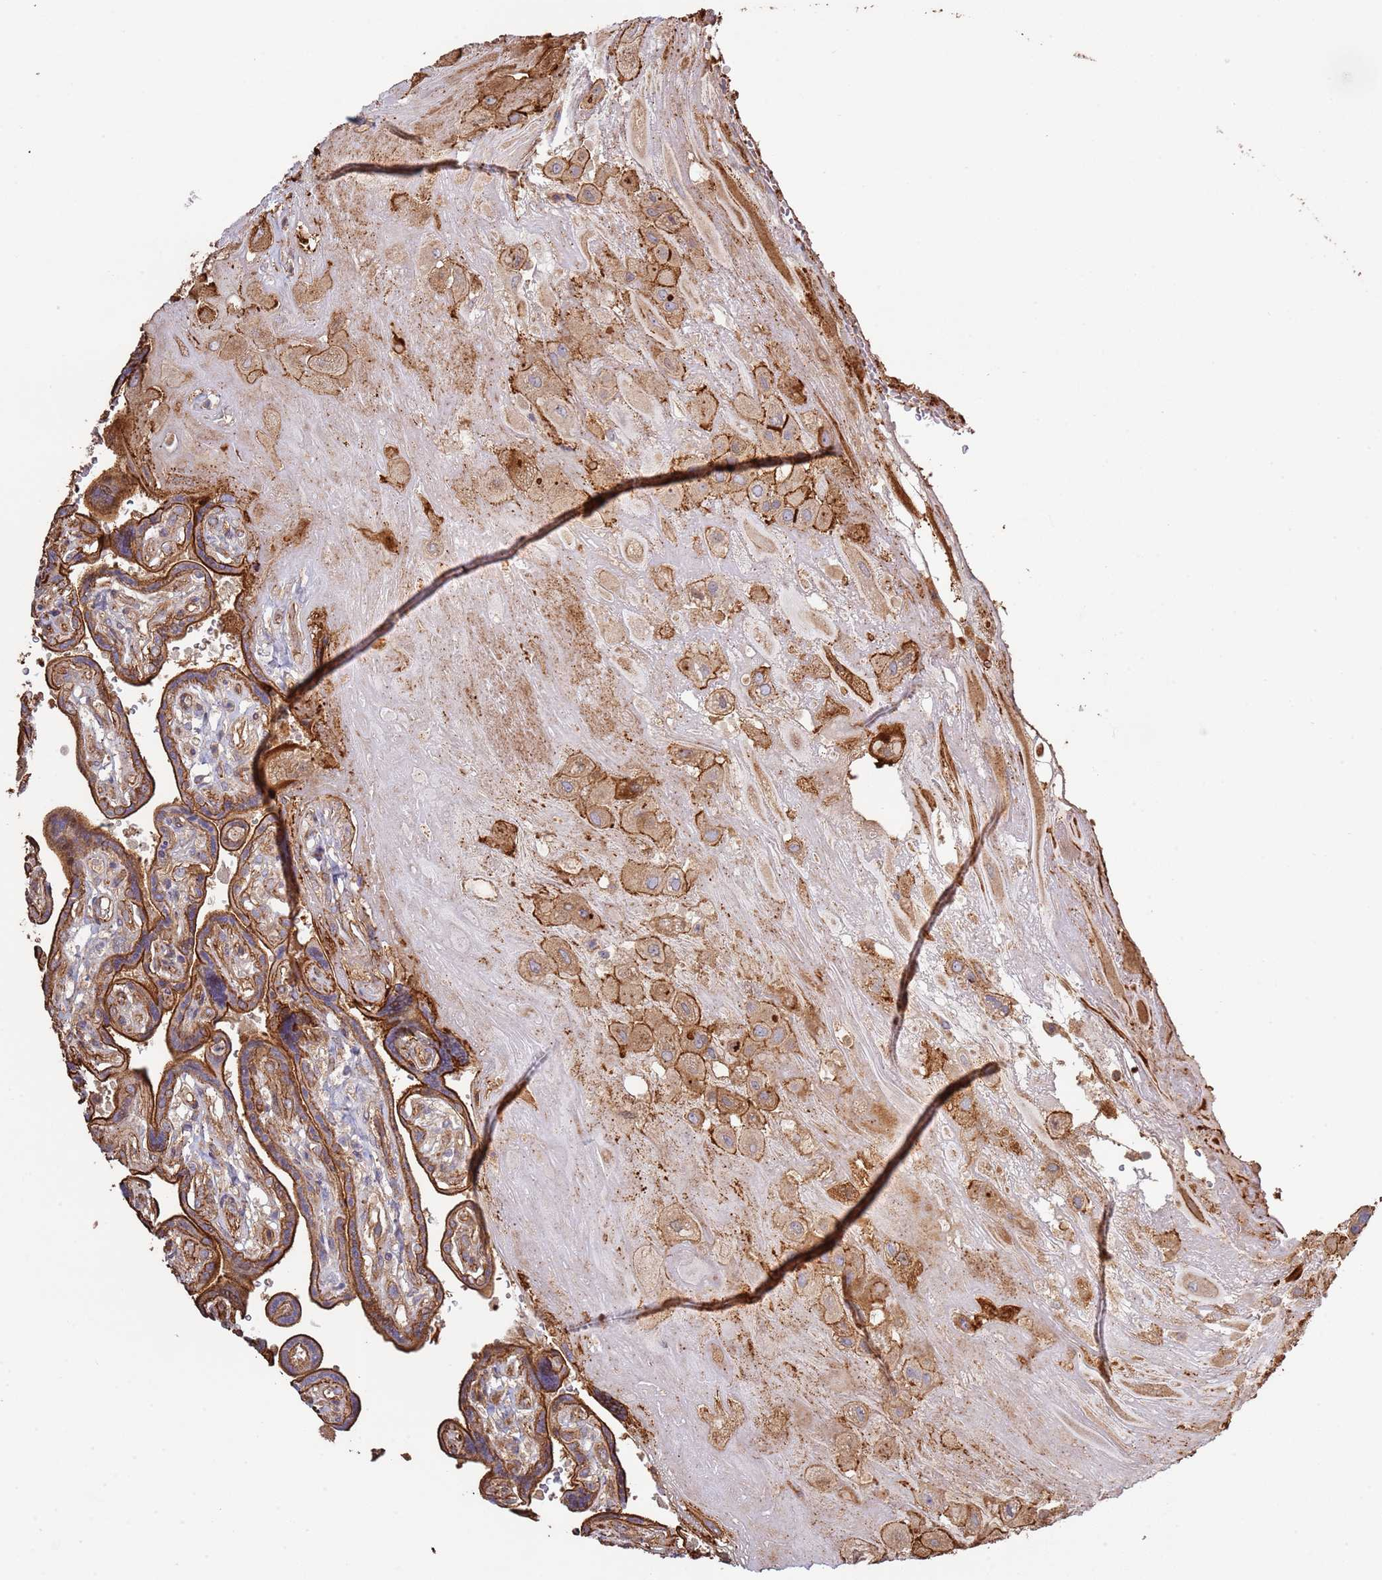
{"staining": {"intensity": "moderate", "quantity": ">75%", "location": "cytoplasmic/membranous"}, "tissue": "placenta", "cell_type": "Decidual cells", "image_type": "normal", "snomed": [{"axis": "morphology", "description": "Normal tissue, NOS"}, {"axis": "topography", "description": "Placenta"}], "caption": "Decidual cells demonstrate moderate cytoplasmic/membranous positivity in about >75% of cells in unremarkable placenta. Nuclei are stained in blue.", "gene": "NDUFAF4", "patient": {"sex": "female", "age": 32}}